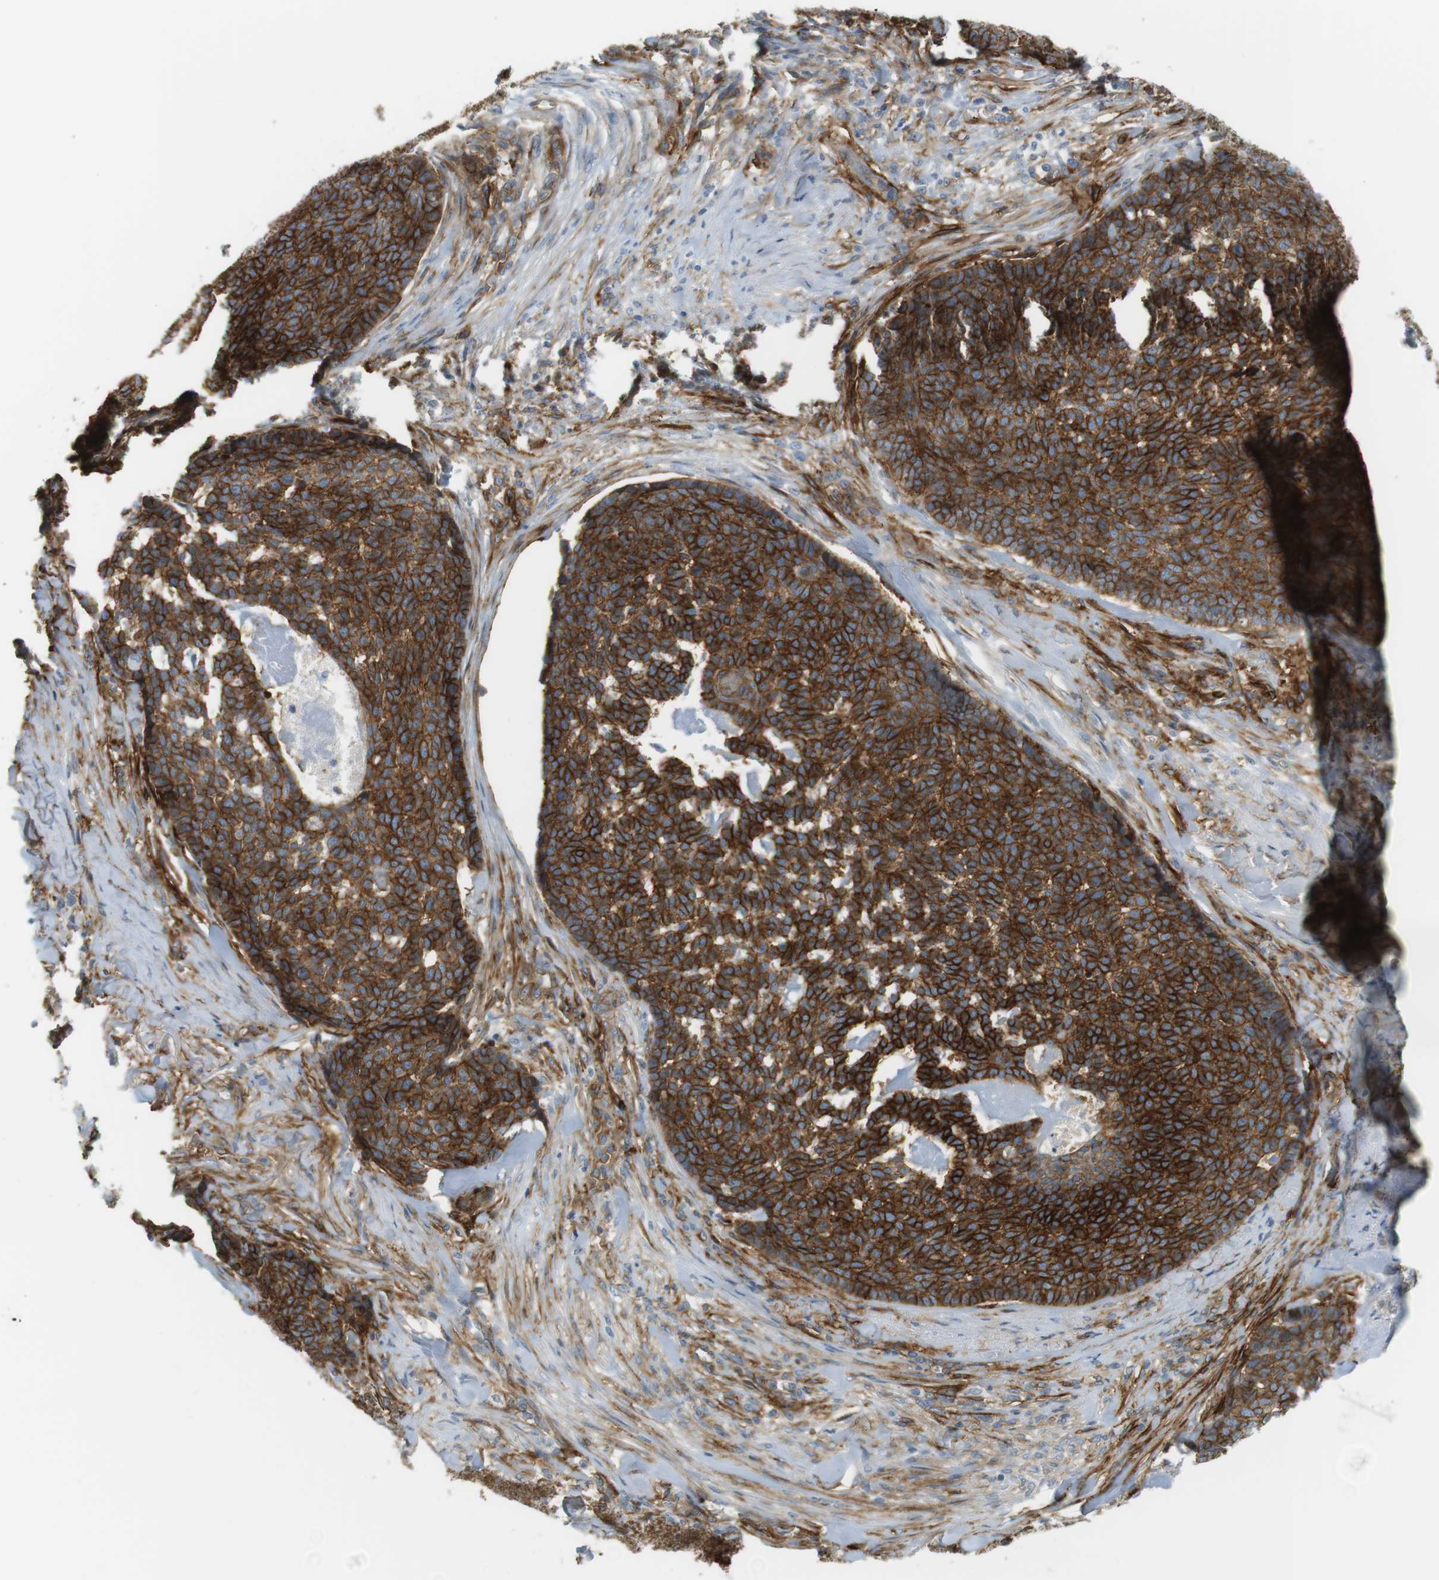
{"staining": {"intensity": "strong", "quantity": ">75%", "location": "cytoplasmic/membranous"}, "tissue": "skin cancer", "cell_type": "Tumor cells", "image_type": "cancer", "snomed": [{"axis": "morphology", "description": "Basal cell carcinoma"}, {"axis": "topography", "description": "Skin"}], "caption": "Skin cancer stained for a protein shows strong cytoplasmic/membranous positivity in tumor cells.", "gene": "F2R", "patient": {"sex": "male", "age": 84}}